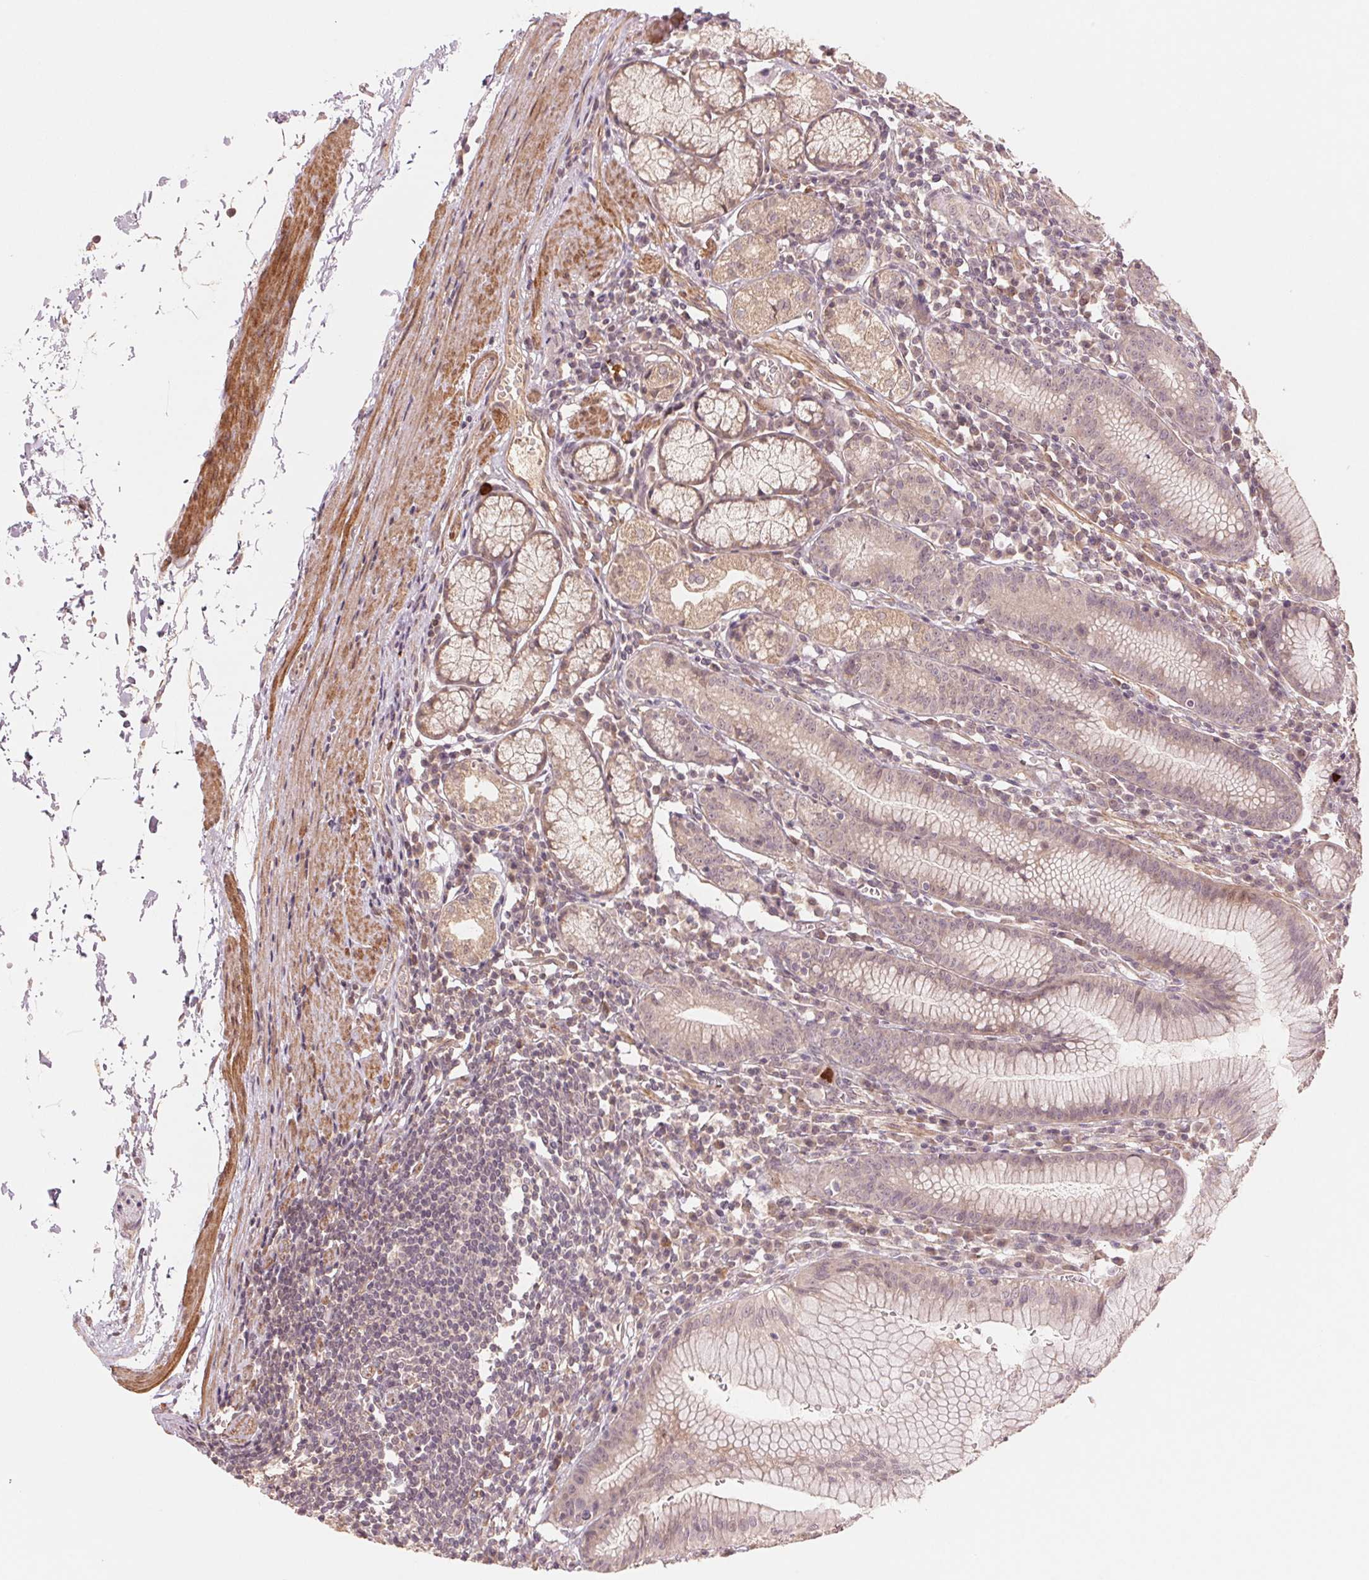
{"staining": {"intensity": "weak", "quantity": ">75%", "location": "cytoplasmic/membranous"}, "tissue": "stomach", "cell_type": "Glandular cells", "image_type": "normal", "snomed": [{"axis": "morphology", "description": "Normal tissue, NOS"}, {"axis": "topography", "description": "Stomach"}], "caption": "This micrograph reveals immunohistochemistry (IHC) staining of unremarkable stomach, with low weak cytoplasmic/membranous positivity in about >75% of glandular cells.", "gene": "PPIAL4A", "patient": {"sex": "male", "age": 55}}